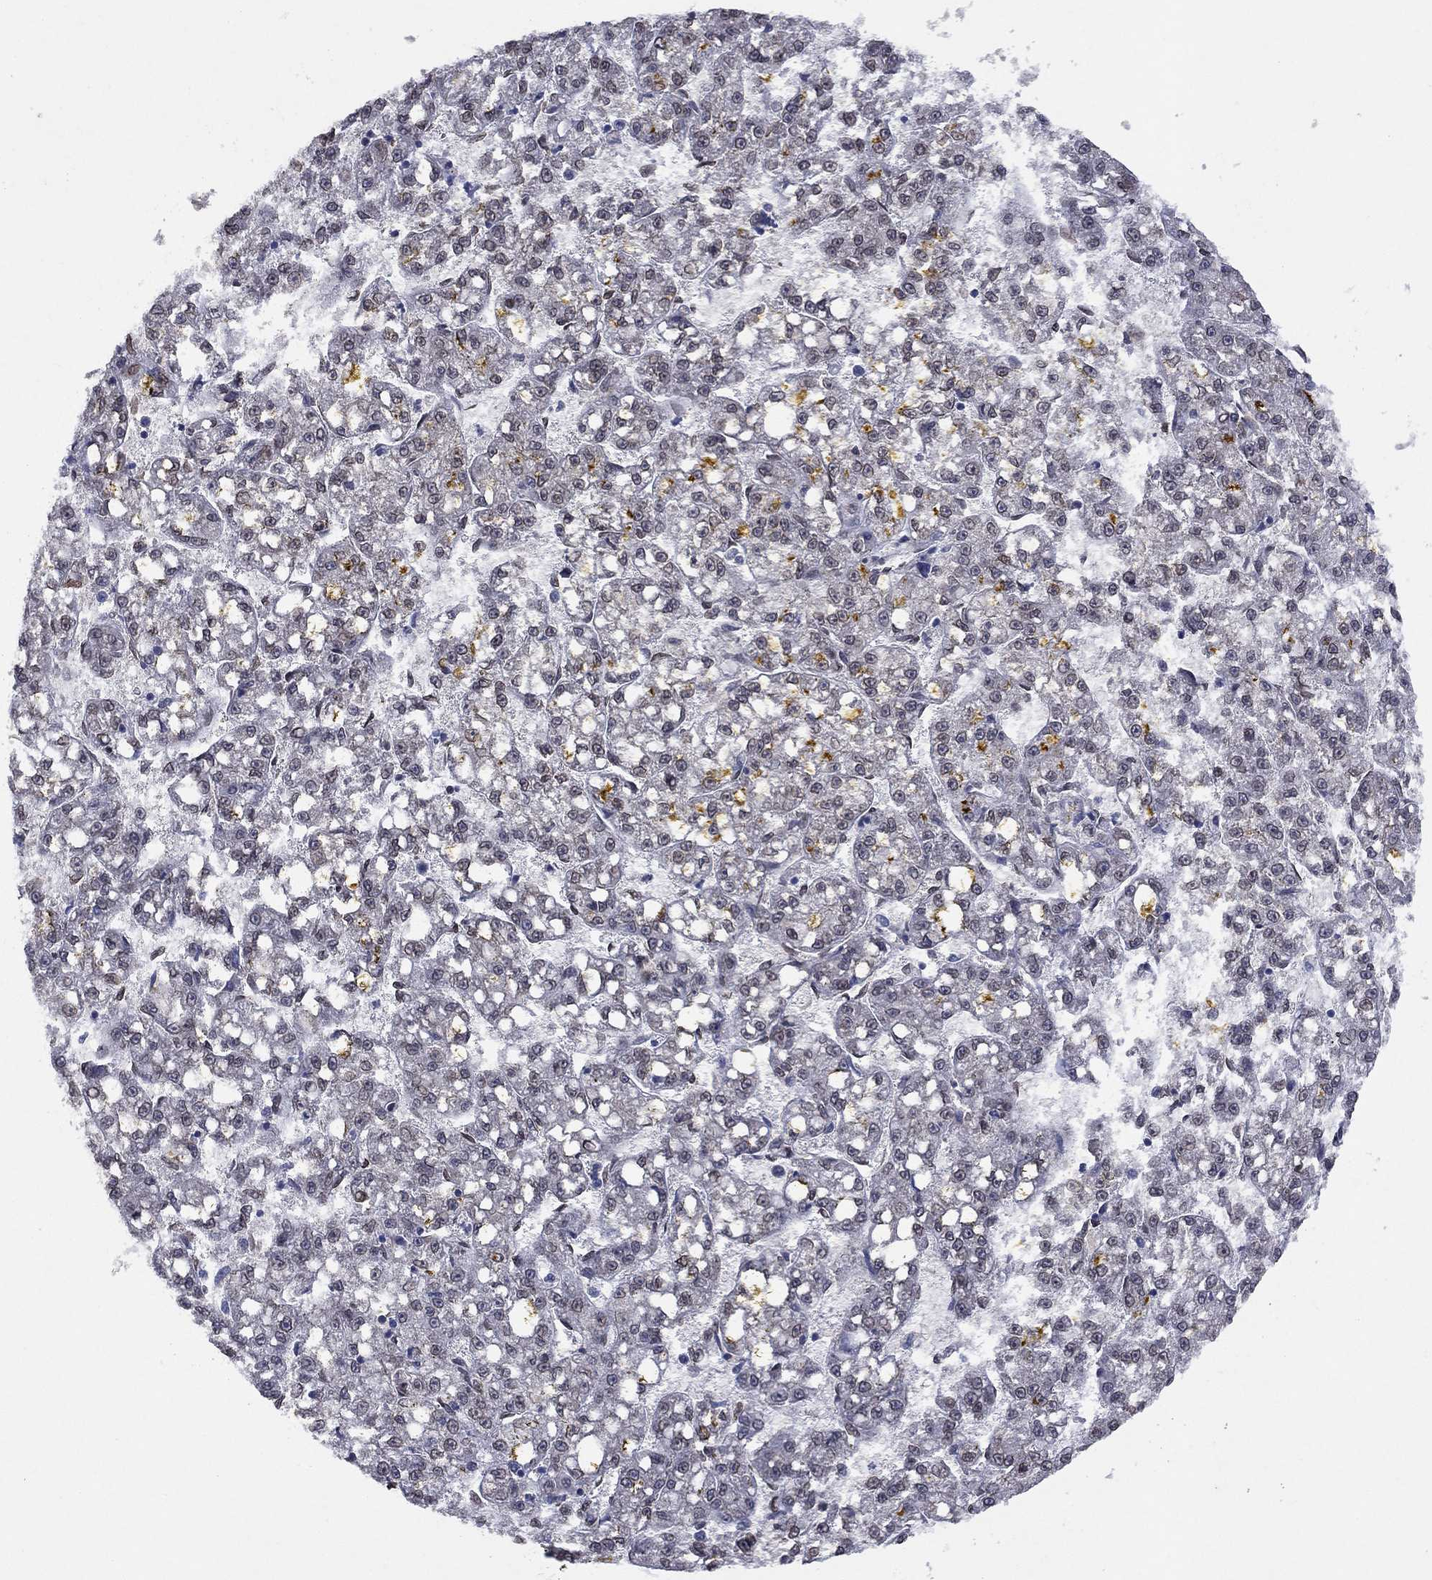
{"staining": {"intensity": "negative", "quantity": "none", "location": "none"}, "tissue": "liver cancer", "cell_type": "Tumor cells", "image_type": "cancer", "snomed": [{"axis": "morphology", "description": "Carcinoma, Hepatocellular, NOS"}, {"axis": "topography", "description": "Liver"}], "caption": "DAB immunohistochemical staining of human hepatocellular carcinoma (liver) reveals no significant staining in tumor cells.", "gene": "EMC9", "patient": {"sex": "female", "age": 65}}